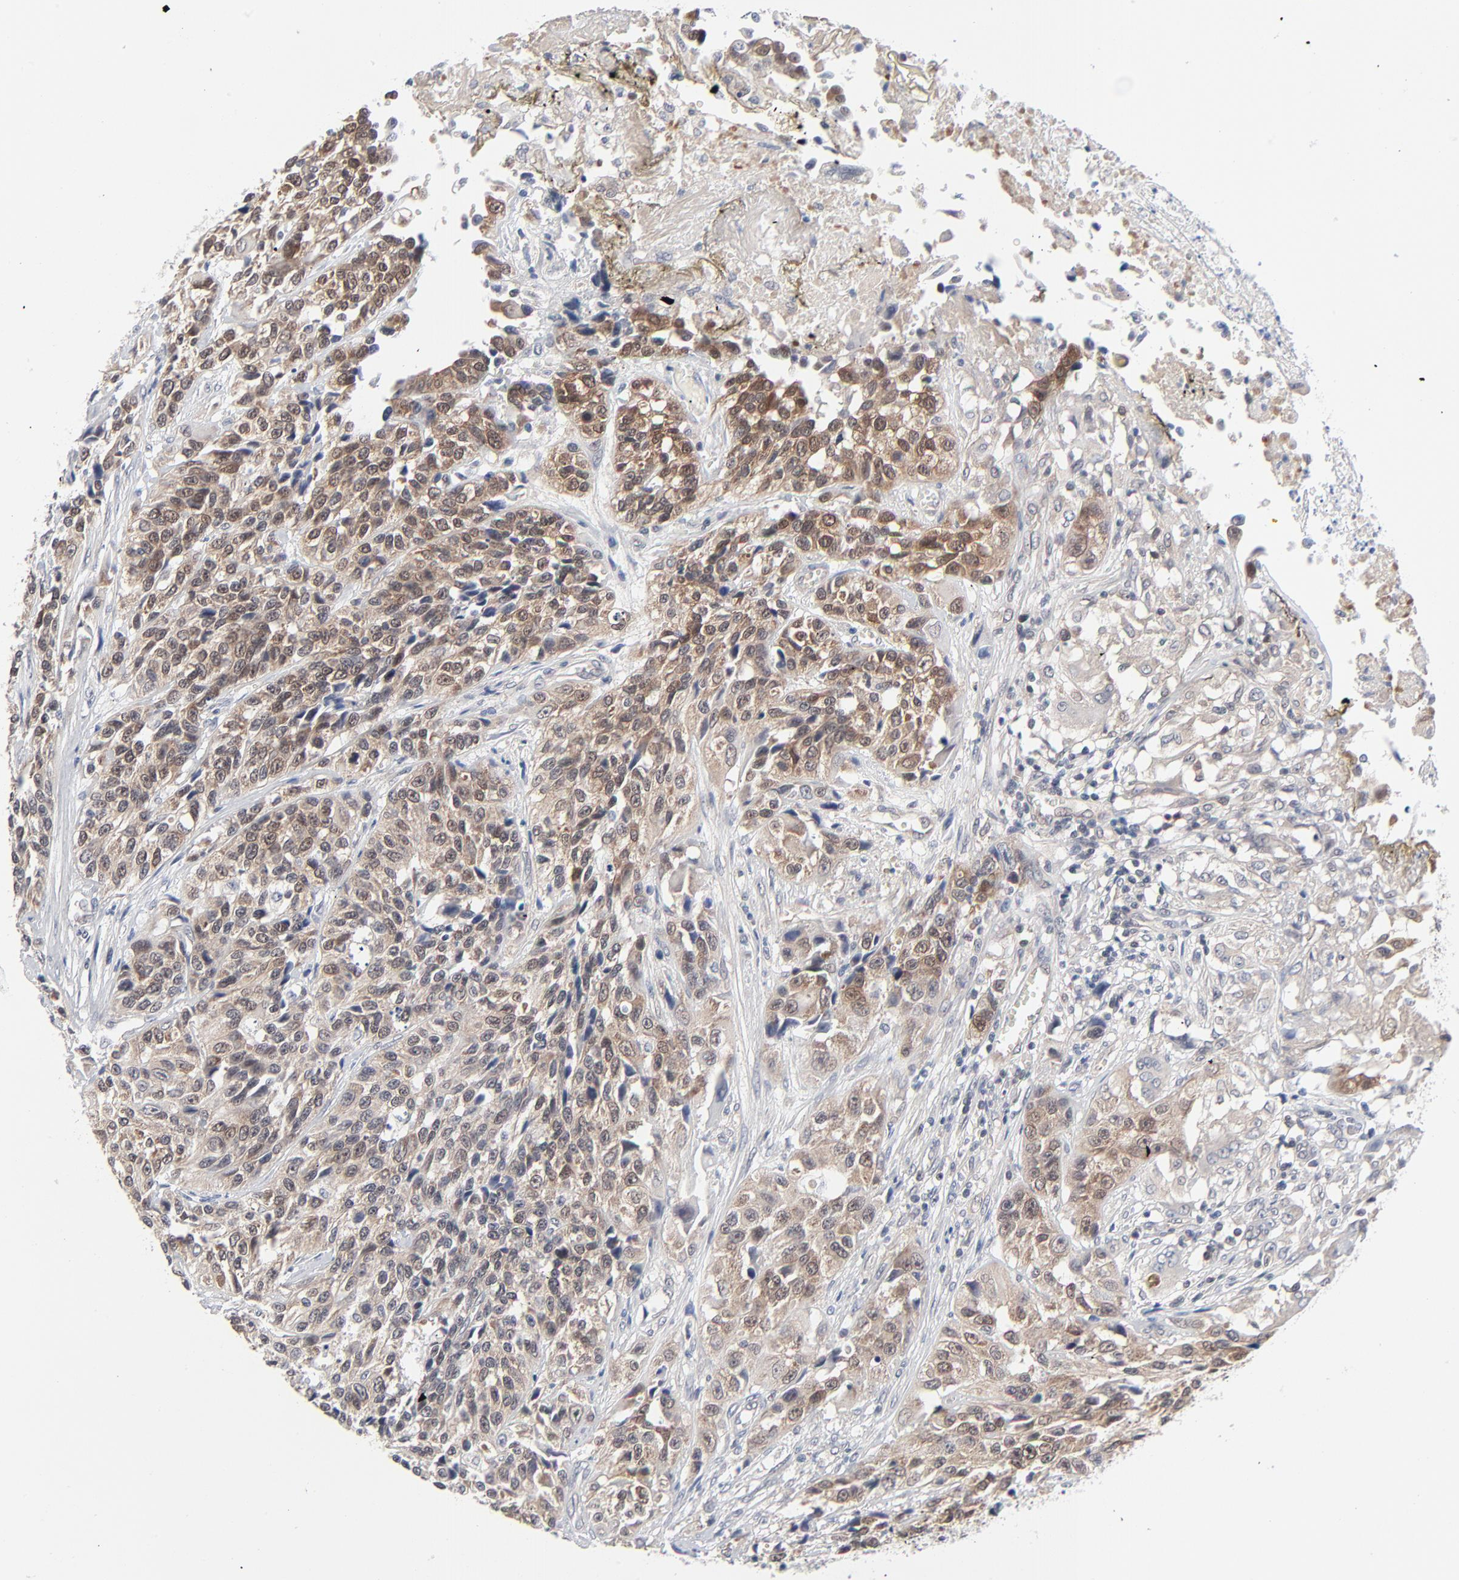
{"staining": {"intensity": "weak", "quantity": ">75%", "location": "cytoplasmic/membranous"}, "tissue": "urothelial cancer", "cell_type": "Tumor cells", "image_type": "cancer", "snomed": [{"axis": "morphology", "description": "Urothelial carcinoma, High grade"}, {"axis": "topography", "description": "Urinary bladder"}], "caption": "Urothelial cancer stained with immunohistochemistry shows weak cytoplasmic/membranous expression in about >75% of tumor cells.", "gene": "RPS6KB1", "patient": {"sex": "female", "age": 81}}